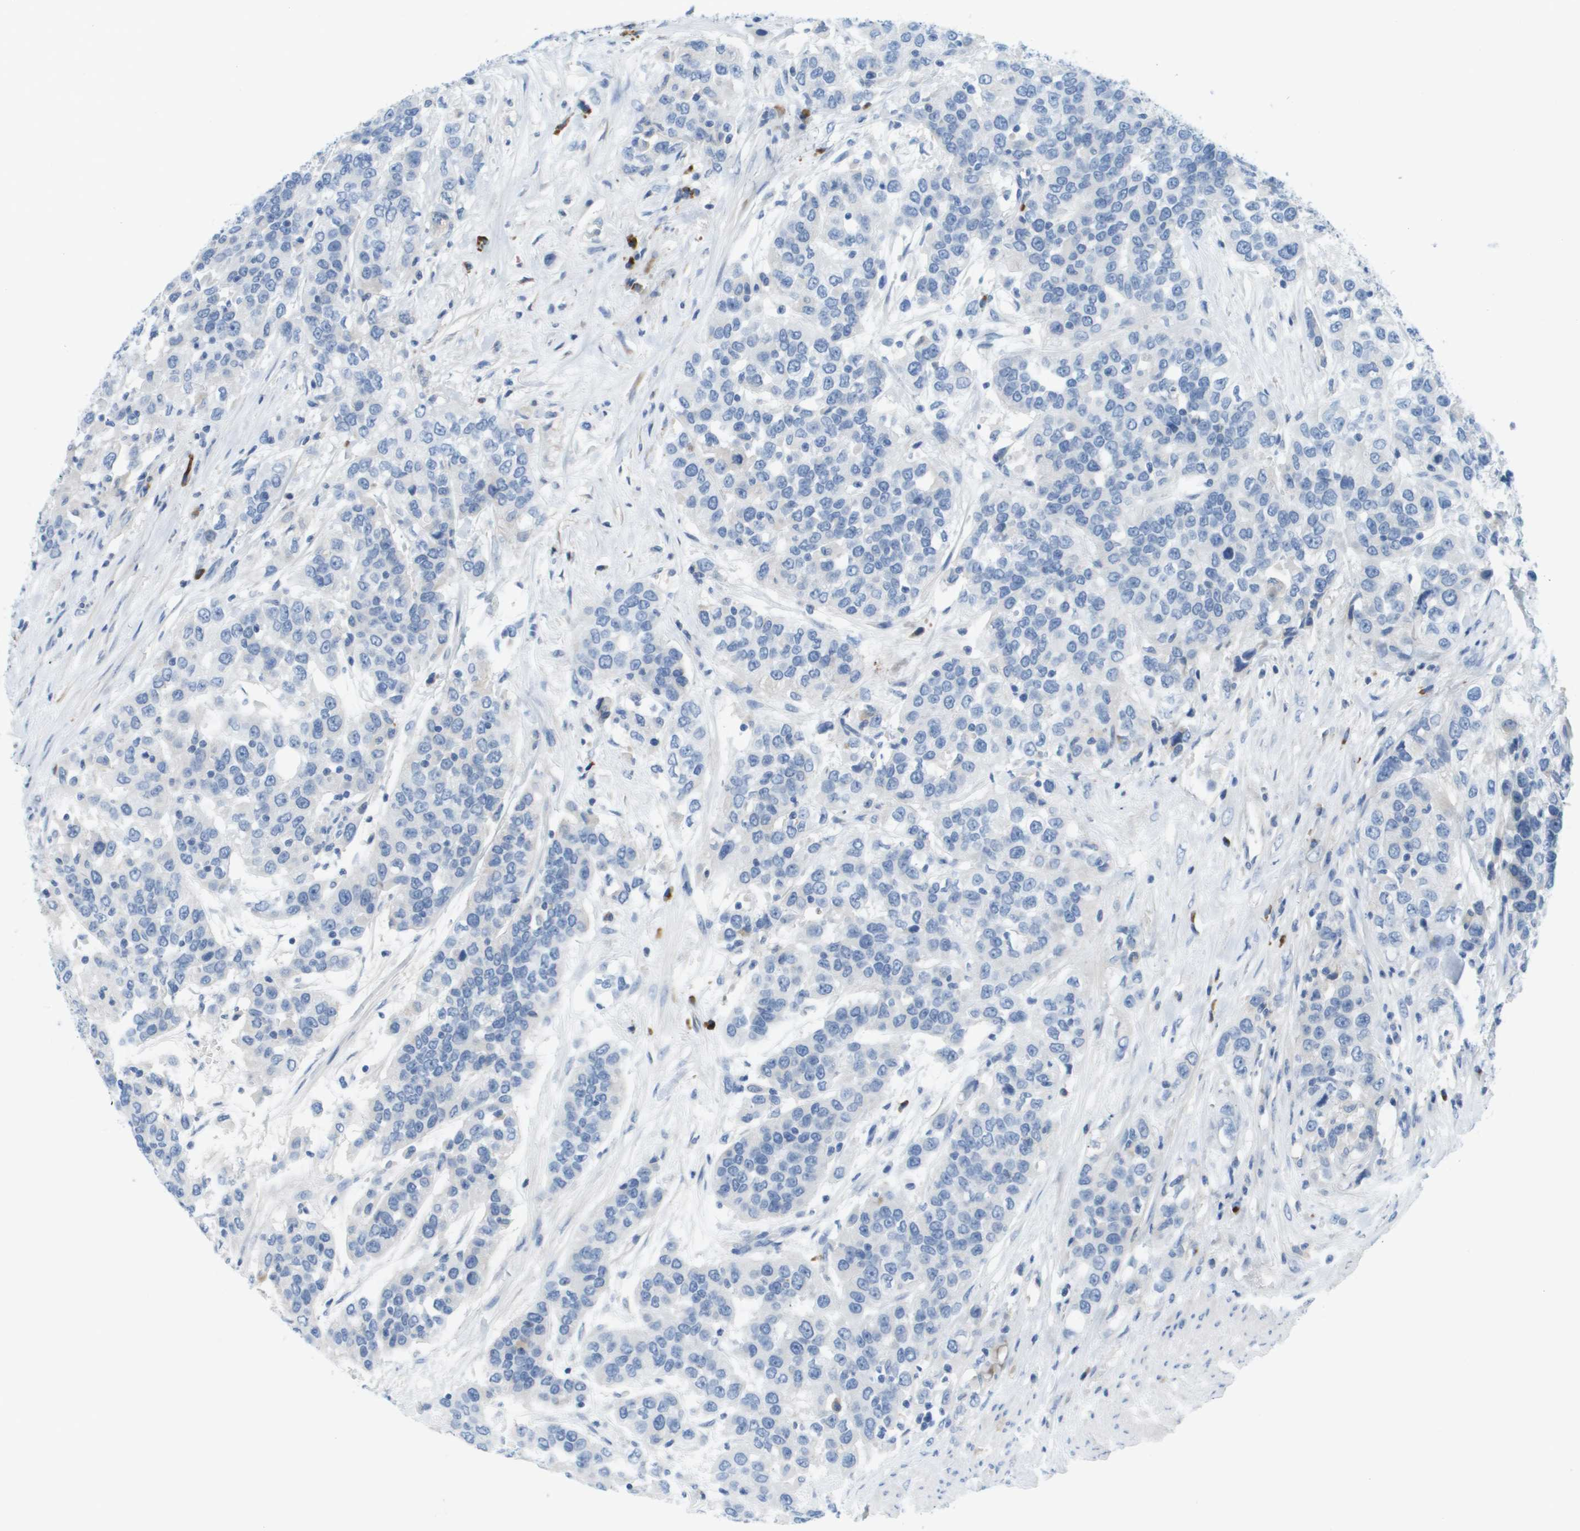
{"staining": {"intensity": "negative", "quantity": "none", "location": "none"}, "tissue": "urothelial cancer", "cell_type": "Tumor cells", "image_type": "cancer", "snomed": [{"axis": "morphology", "description": "Urothelial carcinoma, High grade"}, {"axis": "topography", "description": "Urinary bladder"}], "caption": "Immunohistochemistry histopathology image of high-grade urothelial carcinoma stained for a protein (brown), which exhibits no staining in tumor cells. Nuclei are stained in blue.", "gene": "GPR18", "patient": {"sex": "female", "age": 80}}